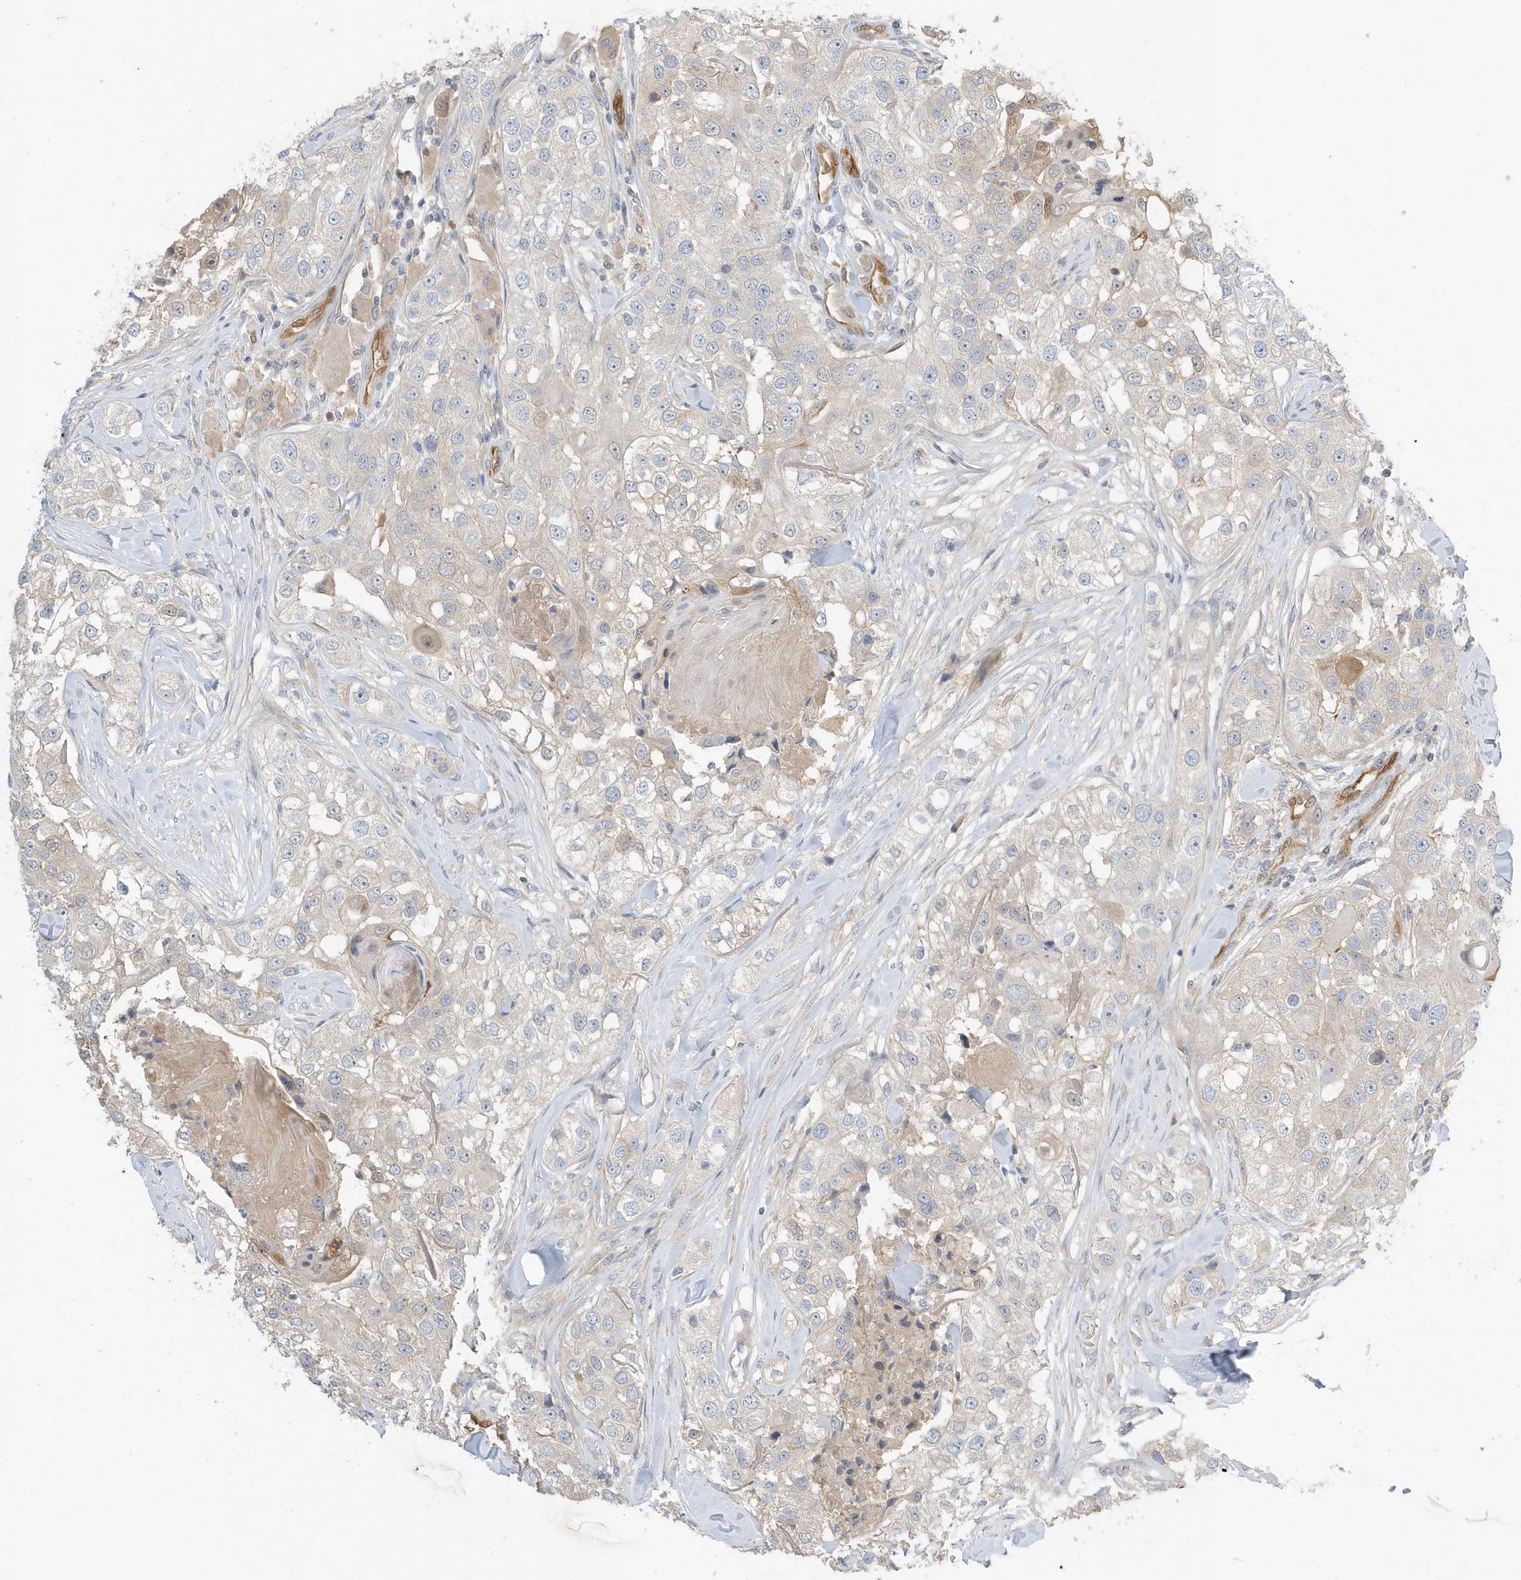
{"staining": {"intensity": "negative", "quantity": "none", "location": "none"}, "tissue": "head and neck cancer", "cell_type": "Tumor cells", "image_type": "cancer", "snomed": [{"axis": "morphology", "description": "Normal tissue, NOS"}, {"axis": "morphology", "description": "Squamous cell carcinoma, NOS"}, {"axis": "topography", "description": "Skeletal muscle"}, {"axis": "topography", "description": "Head-Neck"}], "caption": "Protein analysis of head and neck squamous cell carcinoma reveals no significant positivity in tumor cells.", "gene": "USP53", "patient": {"sex": "male", "age": 51}}